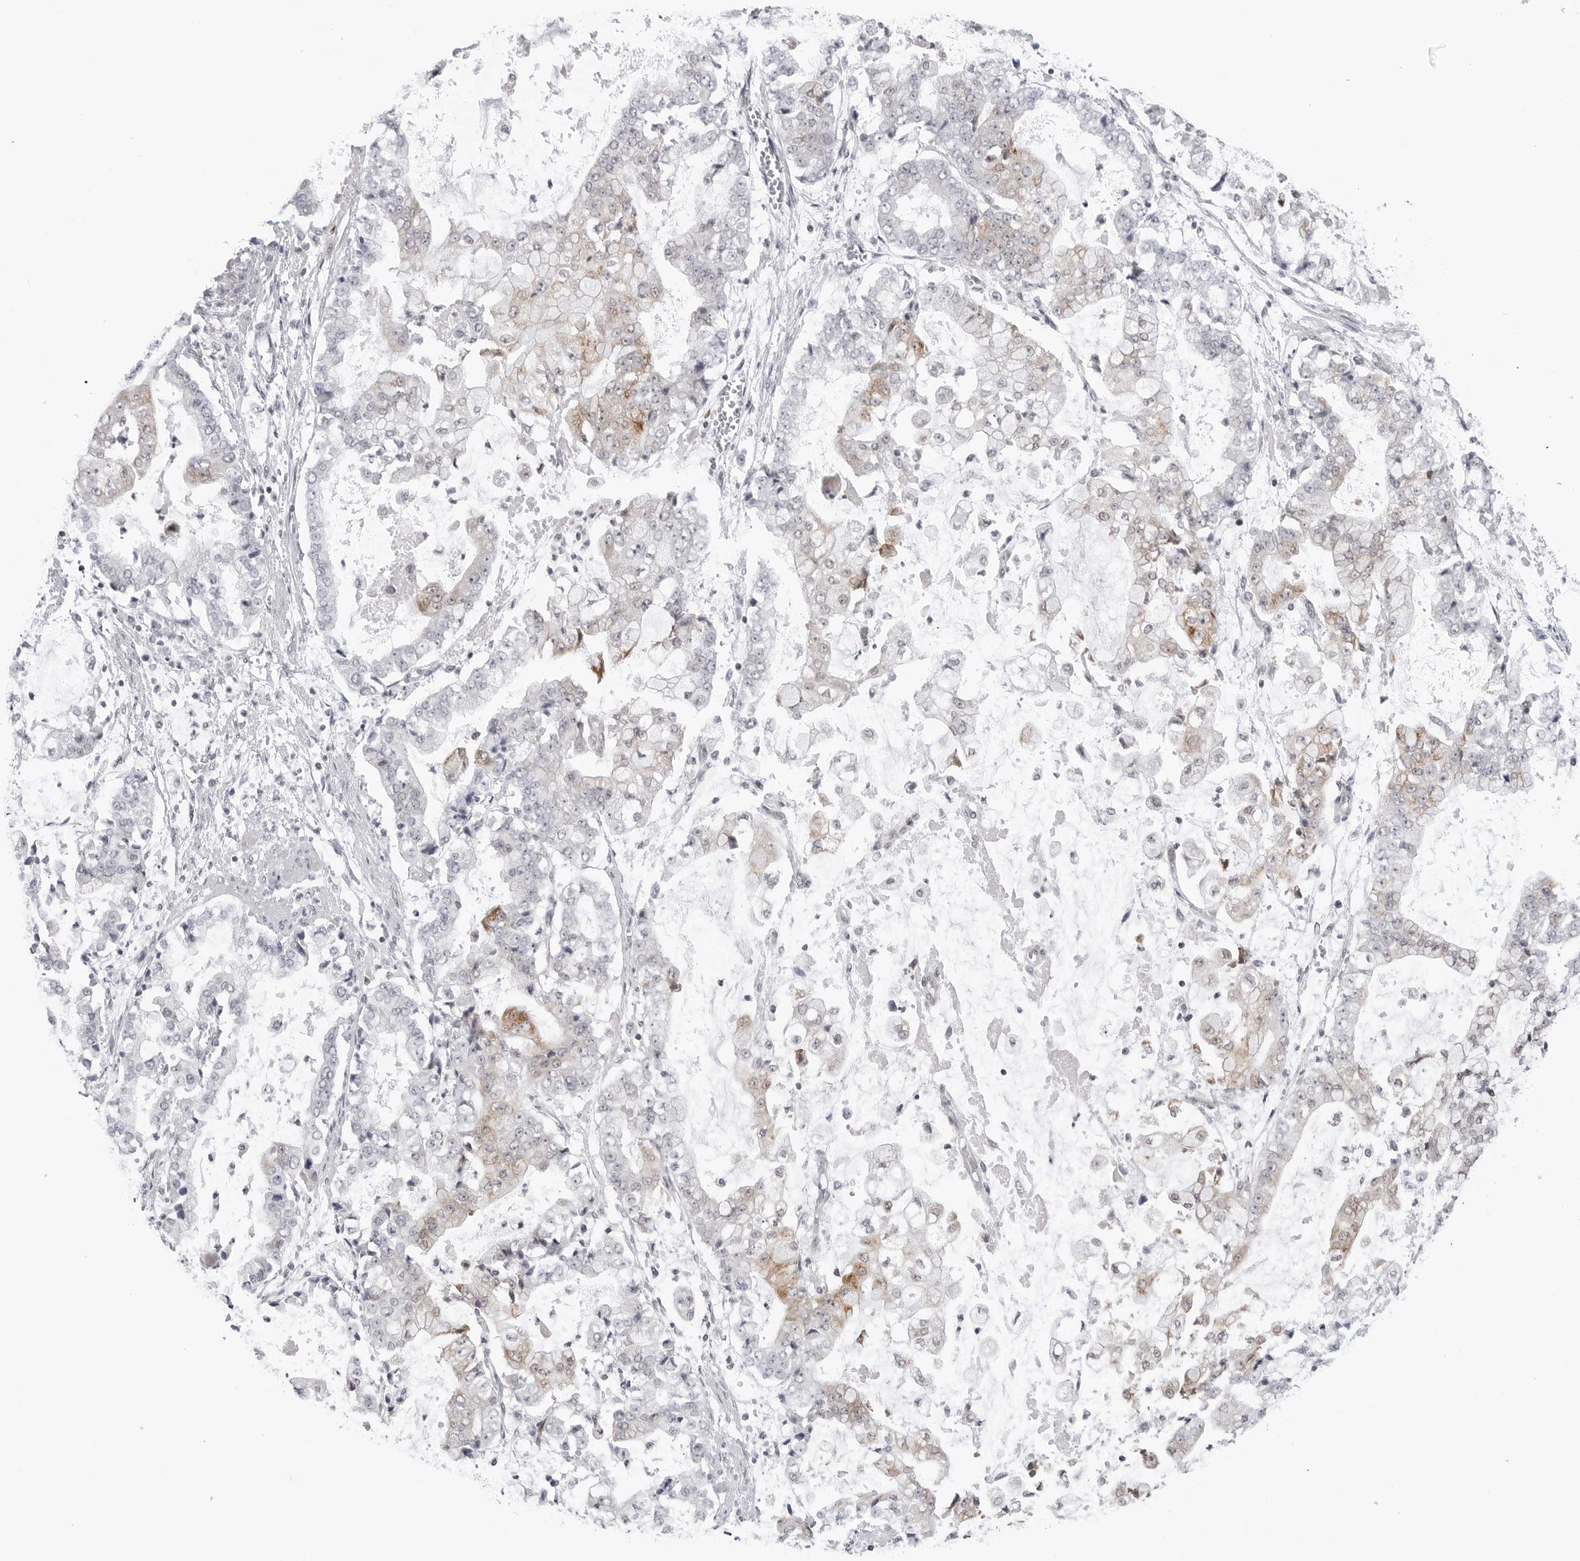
{"staining": {"intensity": "moderate", "quantity": "<25%", "location": "cytoplasmic/membranous"}, "tissue": "stomach cancer", "cell_type": "Tumor cells", "image_type": "cancer", "snomed": [{"axis": "morphology", "description": "Adenocarcinoma, NOS"}, {"axis": "topography", "description": "Stomach"}], "caption": "Brown immunohistochemical staining in stomach cancer (adenocarcinoma) displays moderate cytoplasmic/membranous expression in about <25% of tumor cells.", "gene": "TRIM66", "patient": {"sex": "male", "age": 76}}